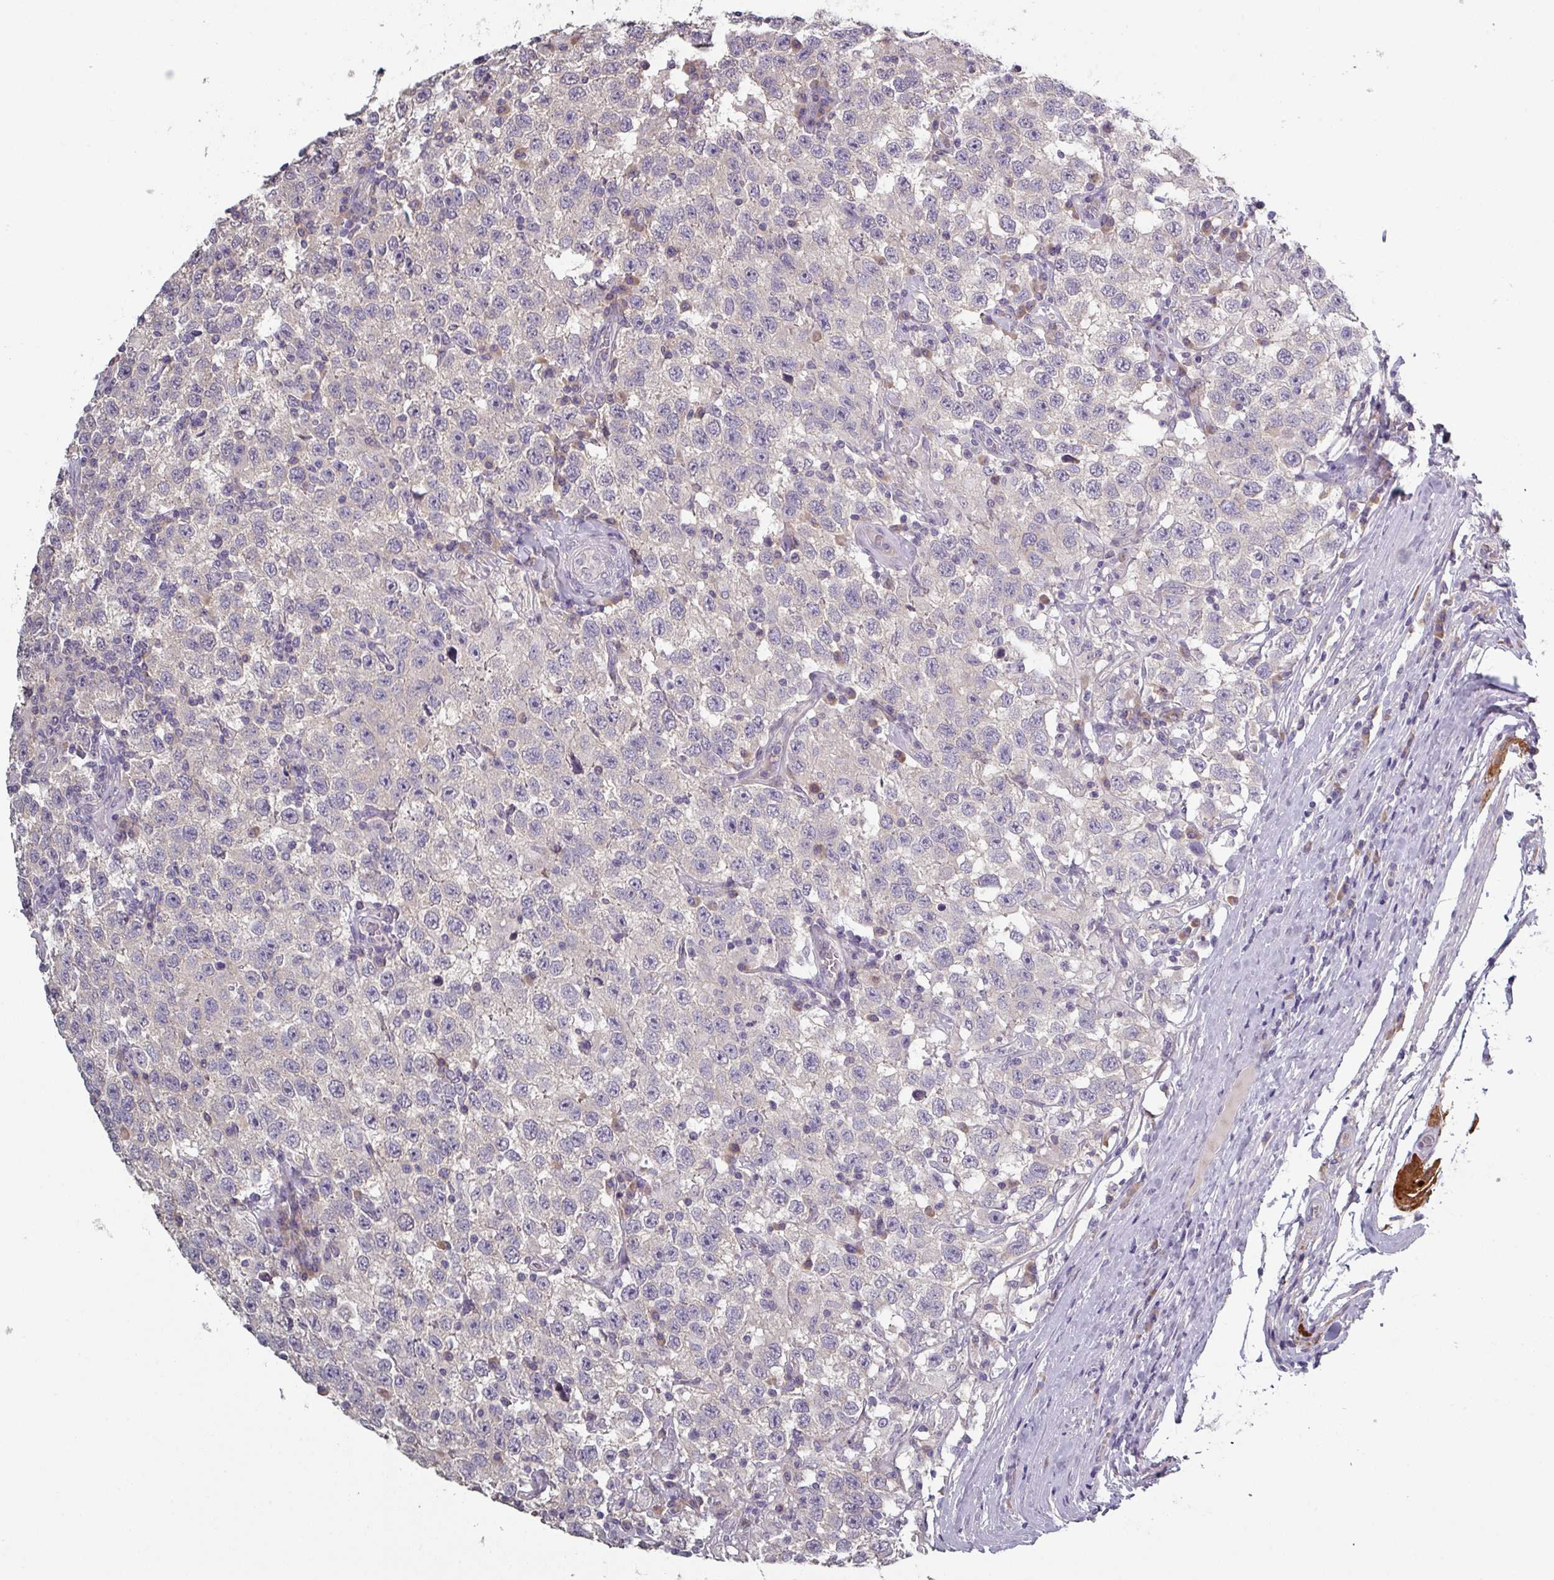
{"staining": {"intensity": "negative", "quantity": "none", "location": "none"}, "tissue": "testis cancer", "cell_type": "Tumor cells", "image_type": "cancer", "snomed": [{"axis": "morphology", "description": "Seminoma, NOS"}, {"axis": "topography", "description": "Testis"}], "caption": "Immunohistochemistry (IHC) photomicrograph of neoplastic tissue: human seminoma (testis) stained with DAB displays no significant protein expression in tumor cells. The staining is performed using DAB (3,3'-diaminobenzidine) brown chromogen with nuclei counter-stained in using hematoxylin.", "gene": "PRAMEF8", "patient": {"sex": "male", "age": 41}}